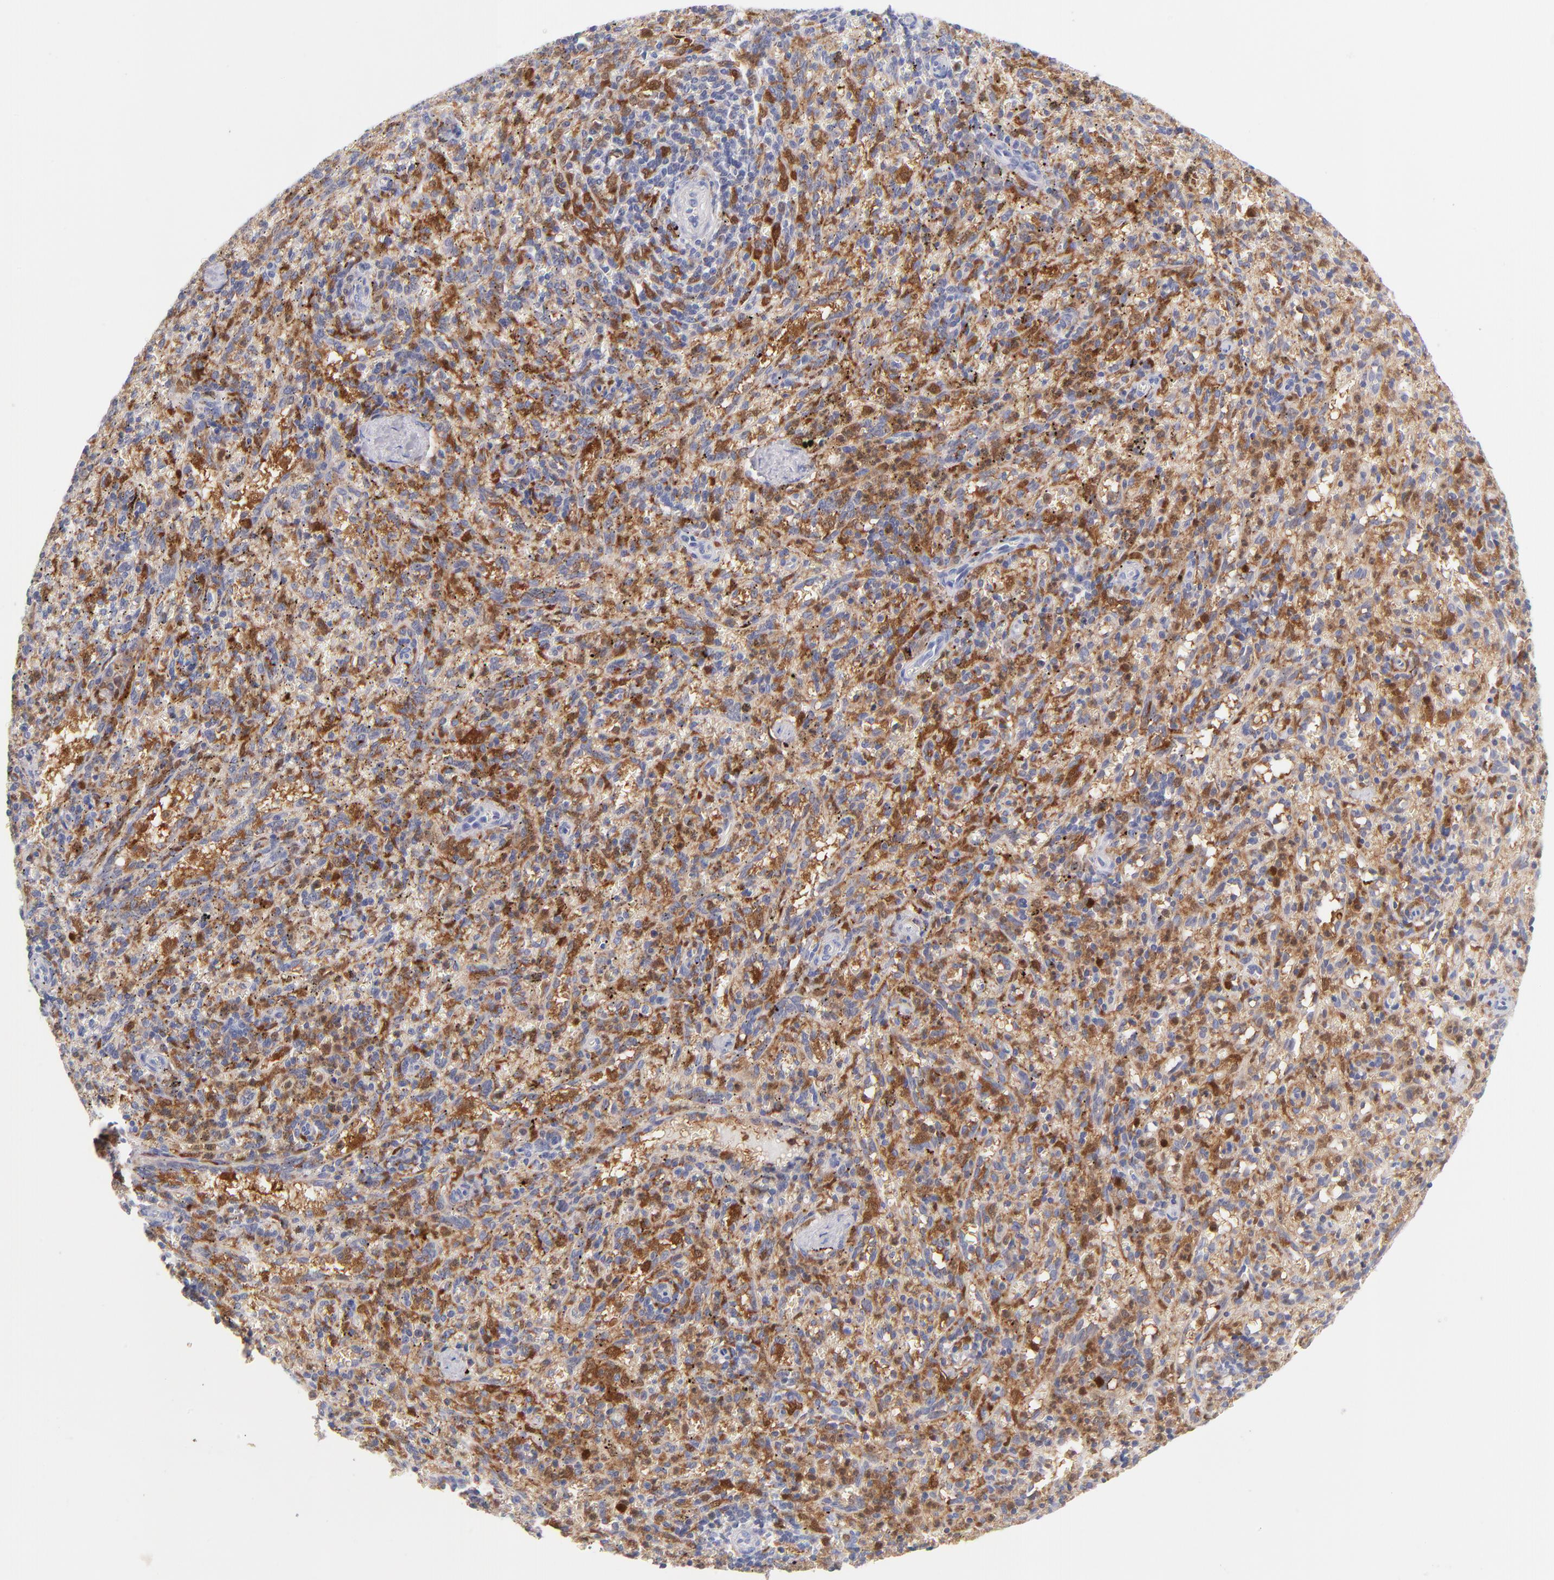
{"staining": {"intensity": "moderate", "quantity": ">75%", "location": "cytoplasmic/membranous"}, "tissue": "spleen", "cell_type": "Cells in red pulp", "image_type": "normal", "snomed": [{"axis": "morphology", "description": "Normal tissue, NOS"}, {"axis": "topography", "description": "Spleen"}], "caption": "High-magnification brightfield microscopy of benign spleen stained with DAB (3,3'-diaminobenzidine) (brown) and counterstained with hematoxylin (blue). cells in red pulp exhibit moderate cytoplasmic/membranous staining is appreciated in approximately>75% of cells. Ihc stains the protein in brown and the nuclei are stained blue.", "gene": "BID", "patient": {"sex": "female", "age": 10}}